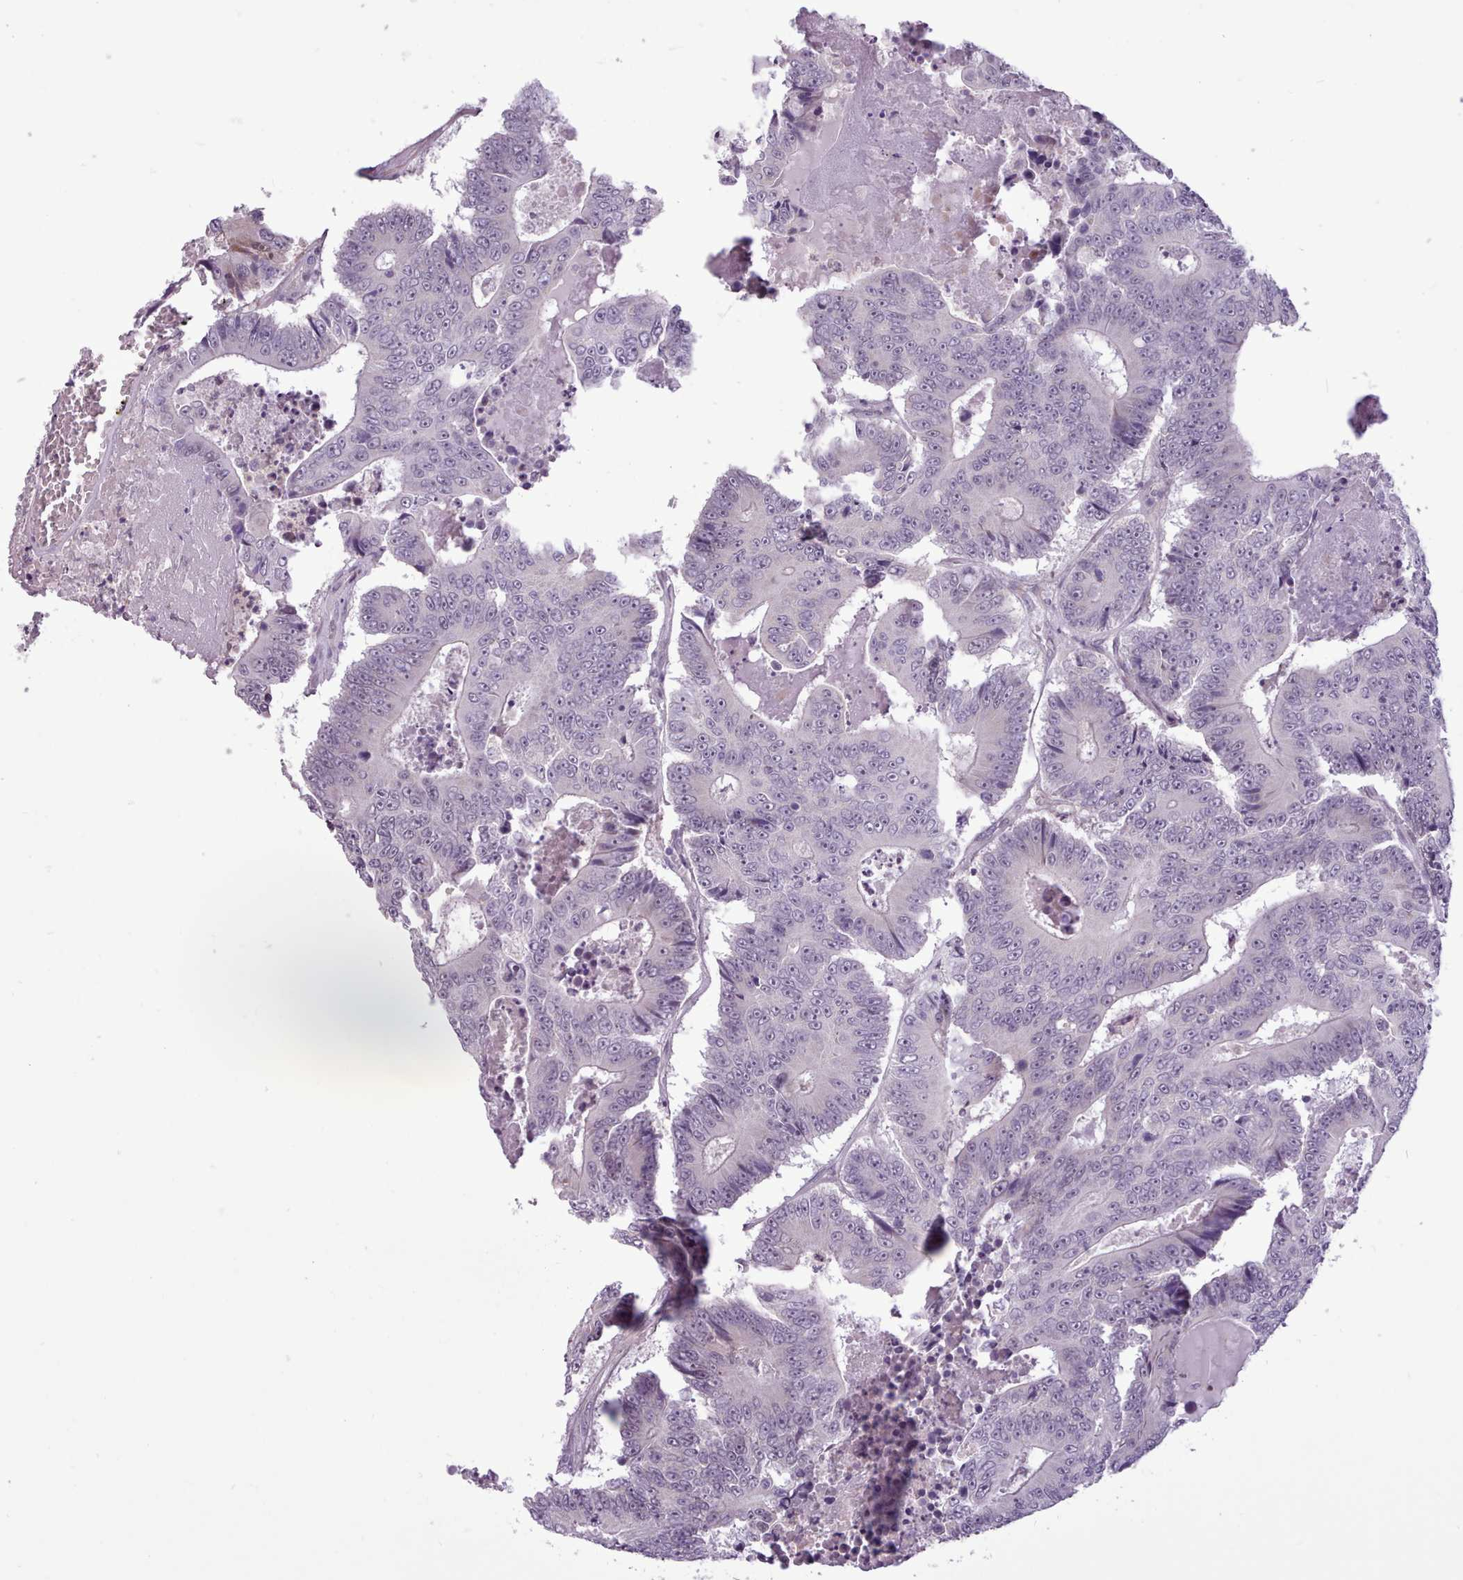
{"staining": {"intensity": "negative", "quantity": "none", "location": "none"}, "tissue": "colorectal cancer", "cell_type": "Tumor cells", "image_type": "cancer", "snomed": [{"axis": "morphology", "description": "Adenocarcinoma, NOS"}, {"axis": "topography", "description": "Colon"}], "caption": "Immunohistochemical staining of human adenocarcinoma (colorectal) displays no significant staining in tumor cells.", "gene": "SLURP1", "patient": {"sex": "male", "age": 83}}